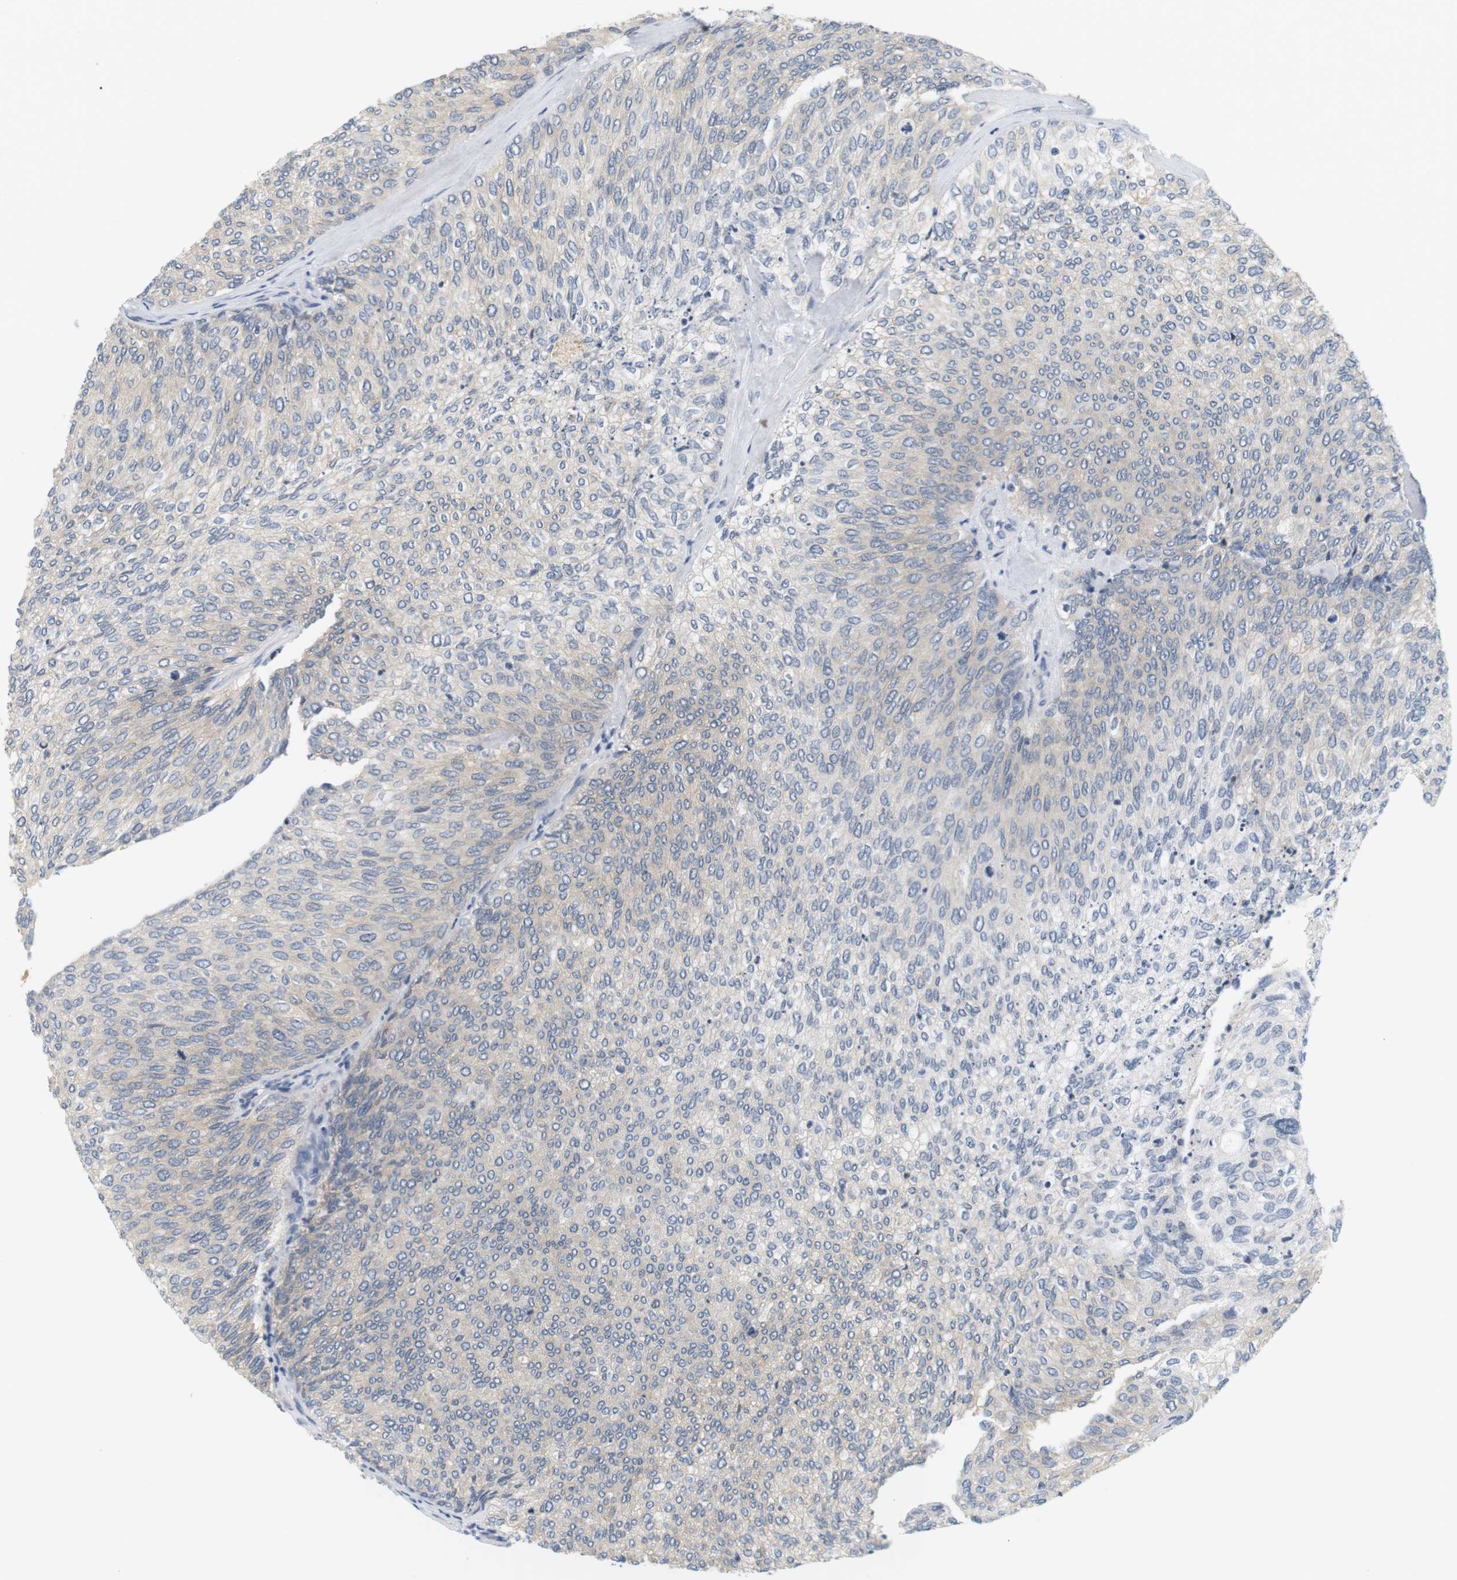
{"staining": {"intensity": "negative", "quantity": "none", "location": "none"}, "tissue": "urothelial cancer", "cell_type": "Tumor cells", "image_type": "cancer", "snomed": [{"axis": "morphology", "description": "Urothelial carcinoma, Low grade"}, {"axis": "topography", "description": "Urinary bladder"}], "caption": "Immunohistochemistry image of neoplastic tissue: human urothelial cancer stained with DAB (3,3'-diaminobenzidine) displays no significant protein staining in tumor cells.", "gene": "EVA1C", "patient": {"sex": "female", "age": 79}}